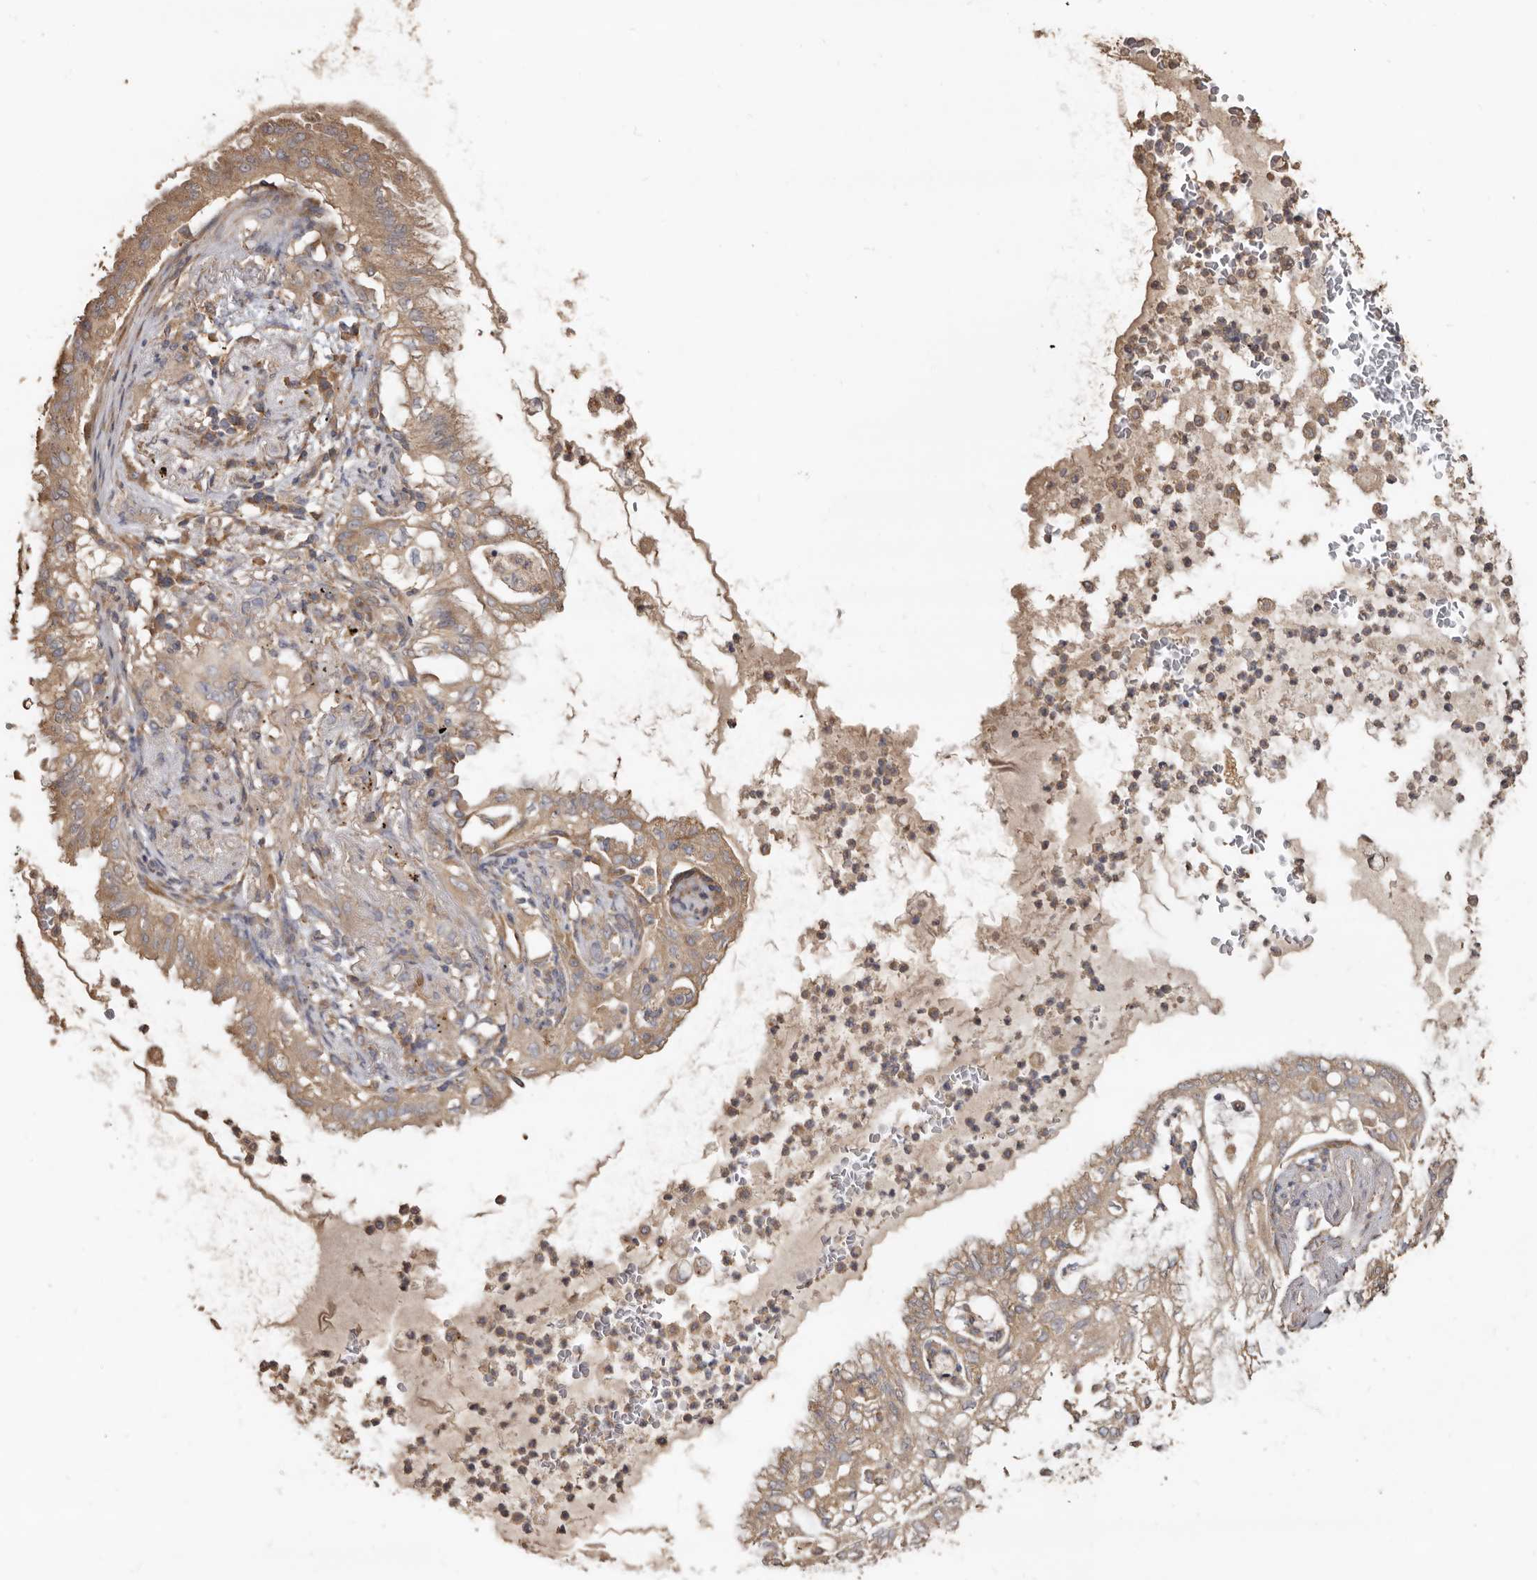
{"staining": {"intensity": "weak", "quantity": "25%-75%", "location": "cytoplasmic/membranous"}, "tissue": "lung cancer", "cell_type": "Tumor cells", "image_type": "cancer", "snomed": [{"axis": "morphology", "description": "Adenocarcinoma, NOS"}, {"axis": "topography", "description": "Lung"}], "caption": "Tumor cells show weak cytoplasmic/membranous staining in approximately 25%-75% of cells in lung cancer.", "gene": "FLCN", "patient": {"sex": "female", "age": 70}}